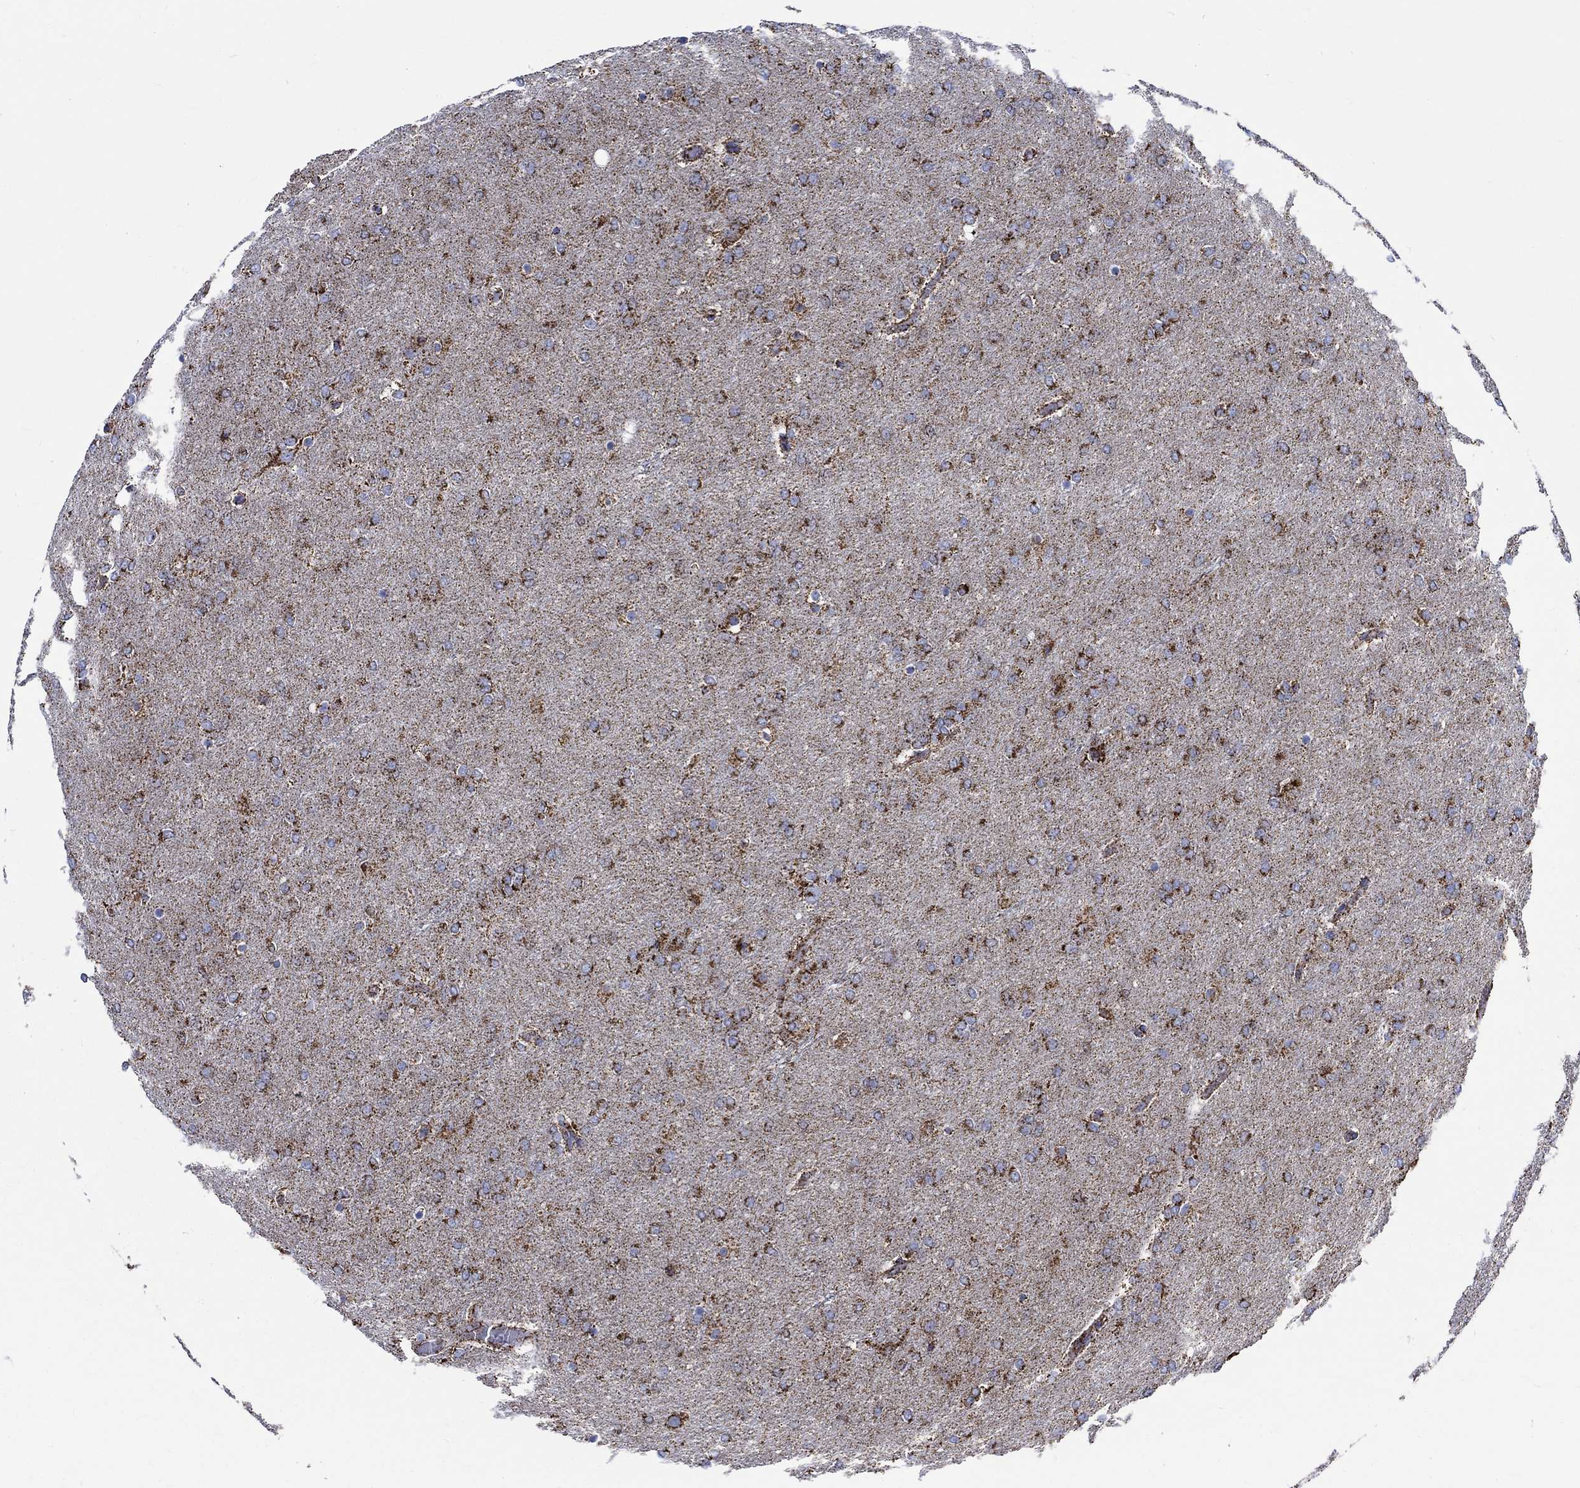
{"staining": {"intensity": "strong", "quantity": ">75%", "location": "cytoplasmic/membranous"}, "tissue": "glioma", "cell_type": "Tumor cells", "image_type": "cancer", "snomed": [{"axis": "morphology", "description": "Glioma, malignant, High grade"}, {"axis": "topography", "description": "Brain"}], "caption": "Protein expression analysis of malignant glioma (high-grade) shows strong cytoplasmic/membranous staining in about >75% of tumor cells. Ihc stains the protein of interest in brown and the nuclei are stained blue.", "gene": "RCE1", "patient": {"sex": "female", "age": 61}}